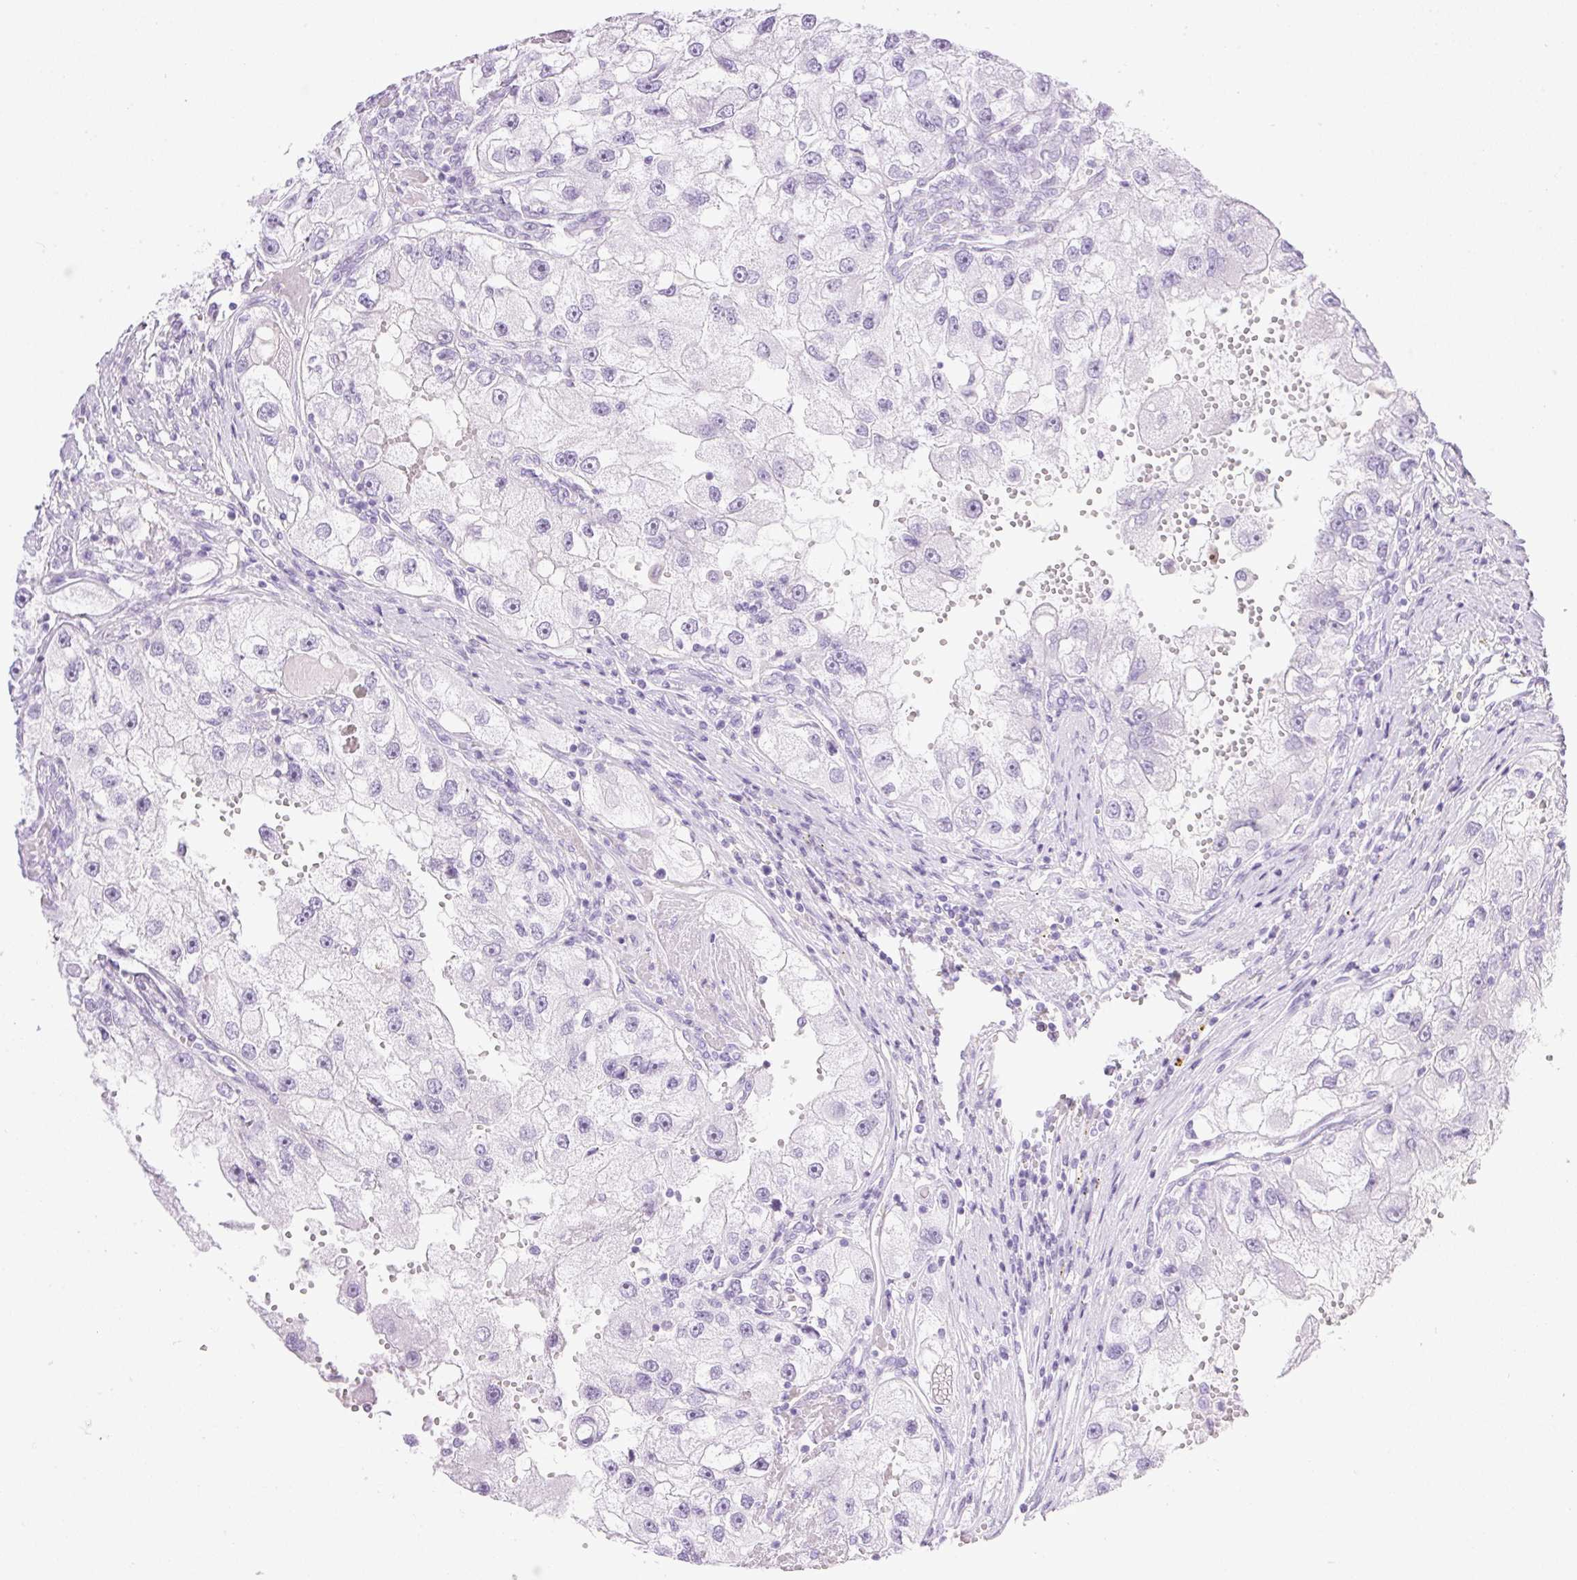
{"staining": {"intensity": "negative", "quantity": "none", "location": "none"}, "tissue": "renal cancer", "cell_type": "Tumor cells", "image_type": "cancer", "snomed": [{"axis": "morphology", "description": "Adenocarcinoma, NOS"}, {"axis": "topography", "description": "Kidney"}], "caption": "Micrograph shows no significant protein positivity in tumor cells of adenocarcinoma (renal).", "gene": "SPRR4", "patient": {"sex": "male", "age": 63}}